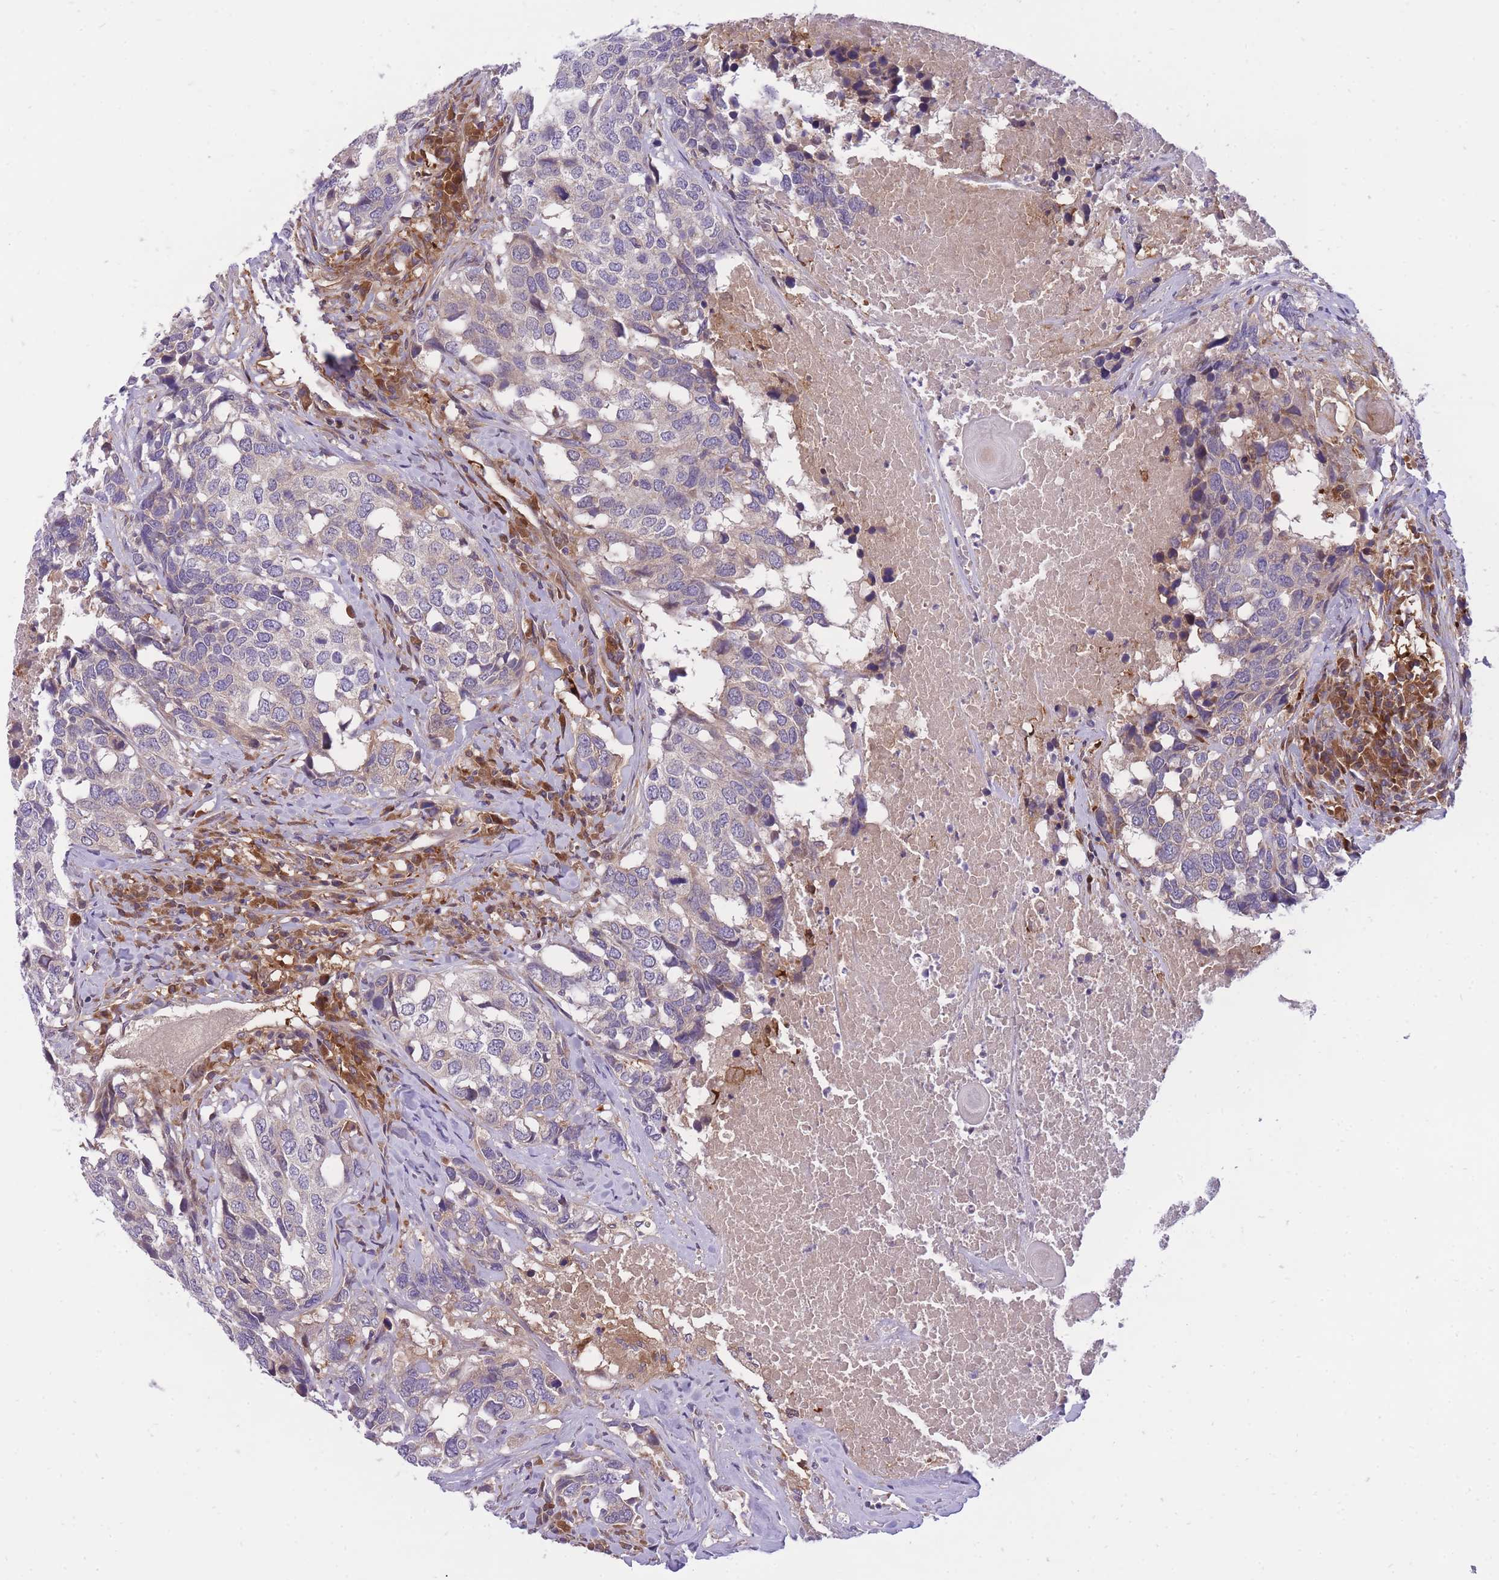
{"staining": {"intensity": "negative", "quantity": "none", "location": "none"}, "tissue": "head and neck cancer", "cell_type": "Tumor cells", "image_type": "cancer", "snomed": [{"axis": "morphology", "description": "Squamous cell carcinoma, NOS"}, {"axis": "topography", "description": "Head-Neck"}], "caption": "The histopathology image shows no staining of tumor cells in head and neck cancer (squamous cell carcinoma).", "gene": "CRYGN", "patient": {"sex": "male", "age": 66}}